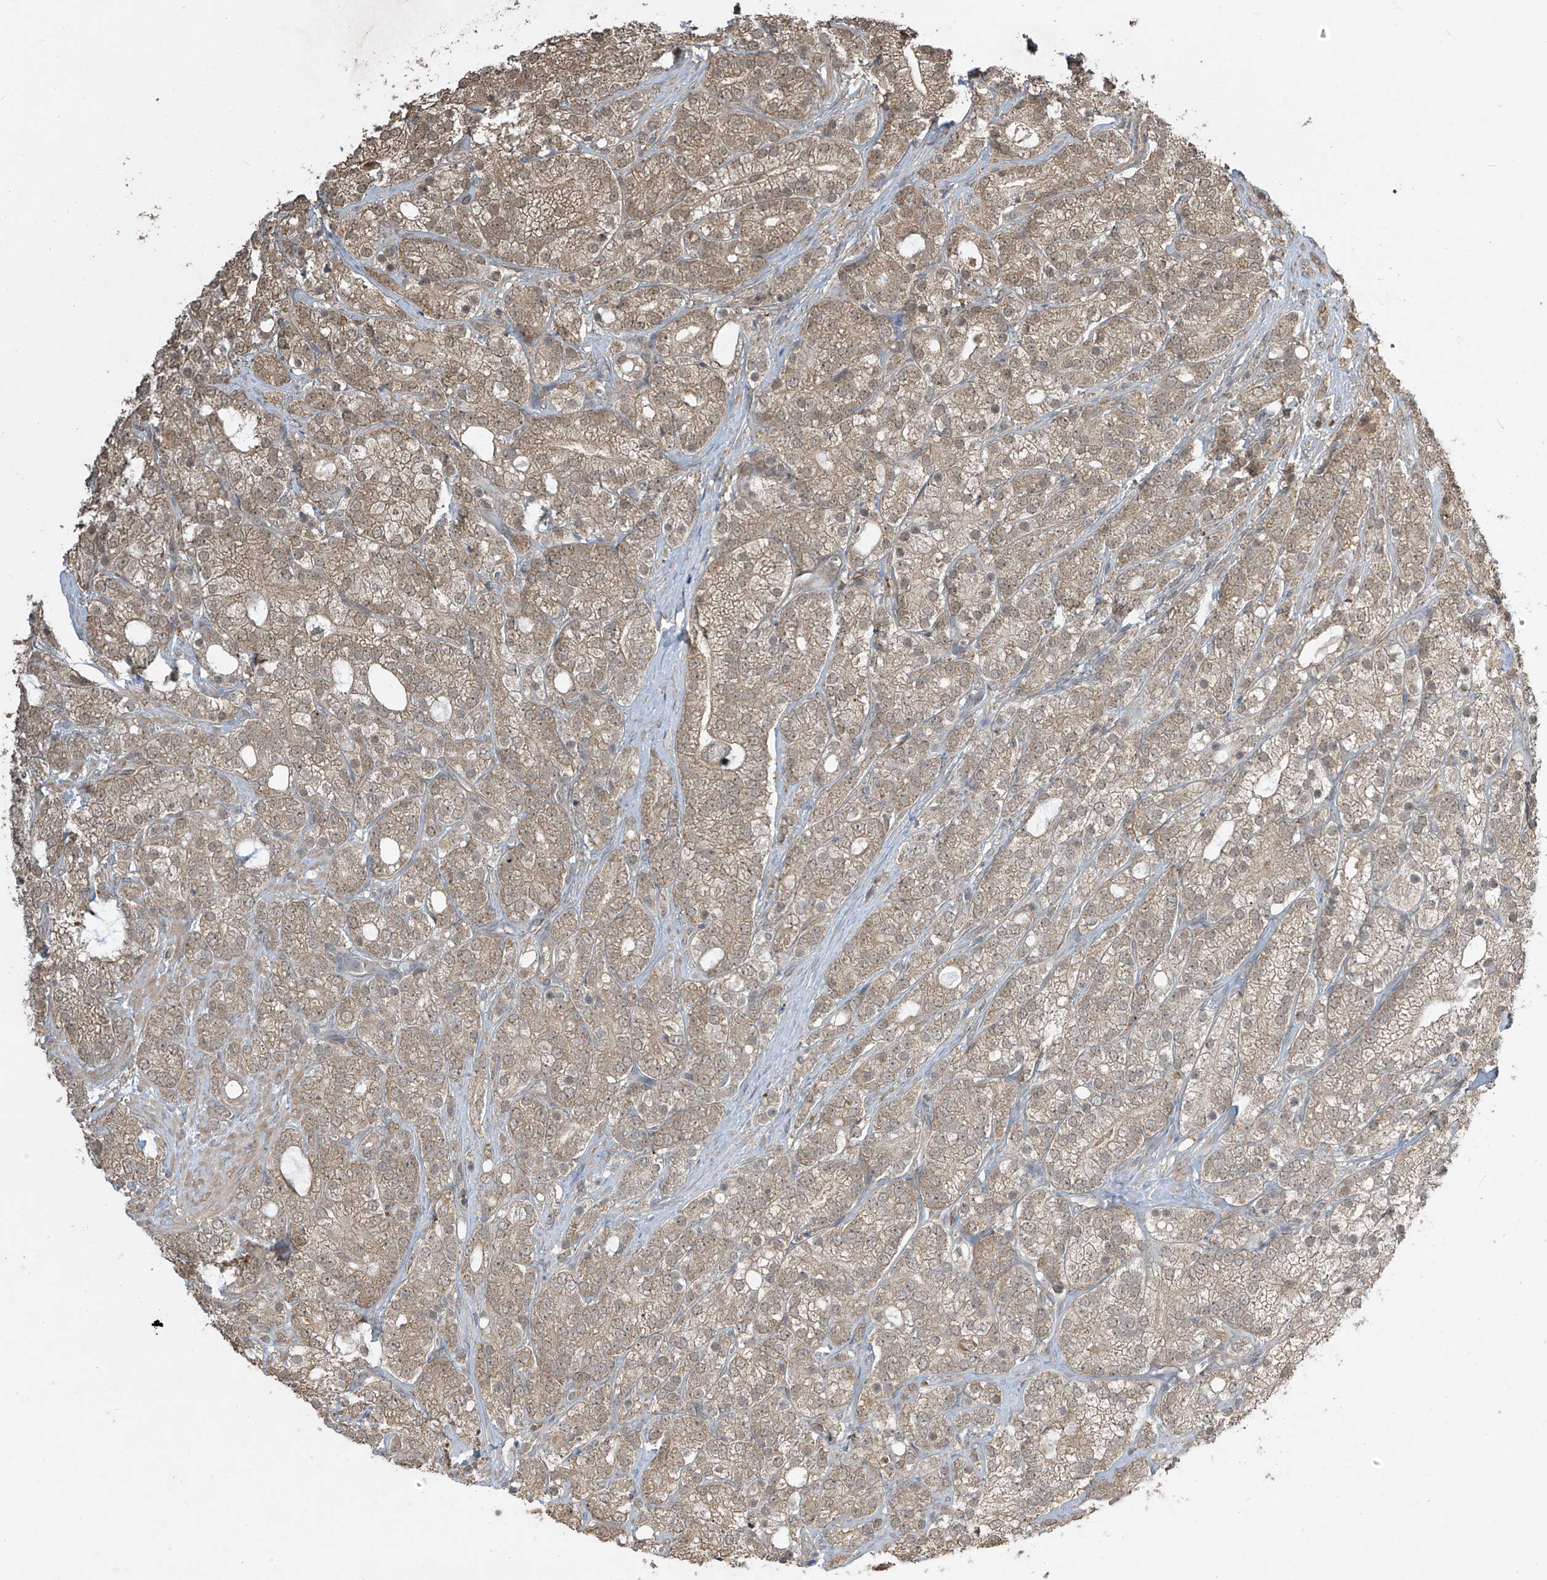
{"staining": {"intensity": "moderate", "quantity": ">75%", "location": "cytoplasmic/membranous"}, "tissue": "prostate cancer", "cell_type": "Tumor cells", "image_type": "cancer", "snomed": [{"axis": "morphology", "description": "Adenocarcinoma, High grade"}, {"axis": "topography", "description": "Prostate"}], "caption": "Prostate adenocarcinoma (high-grade) stained for a protein (brown) displays moderate cytoplasmic/membranous positive expression in approximately >75% of tumor cells.", "gene": "SLFN14", "patient": {"sex": "male", "age": 57}}